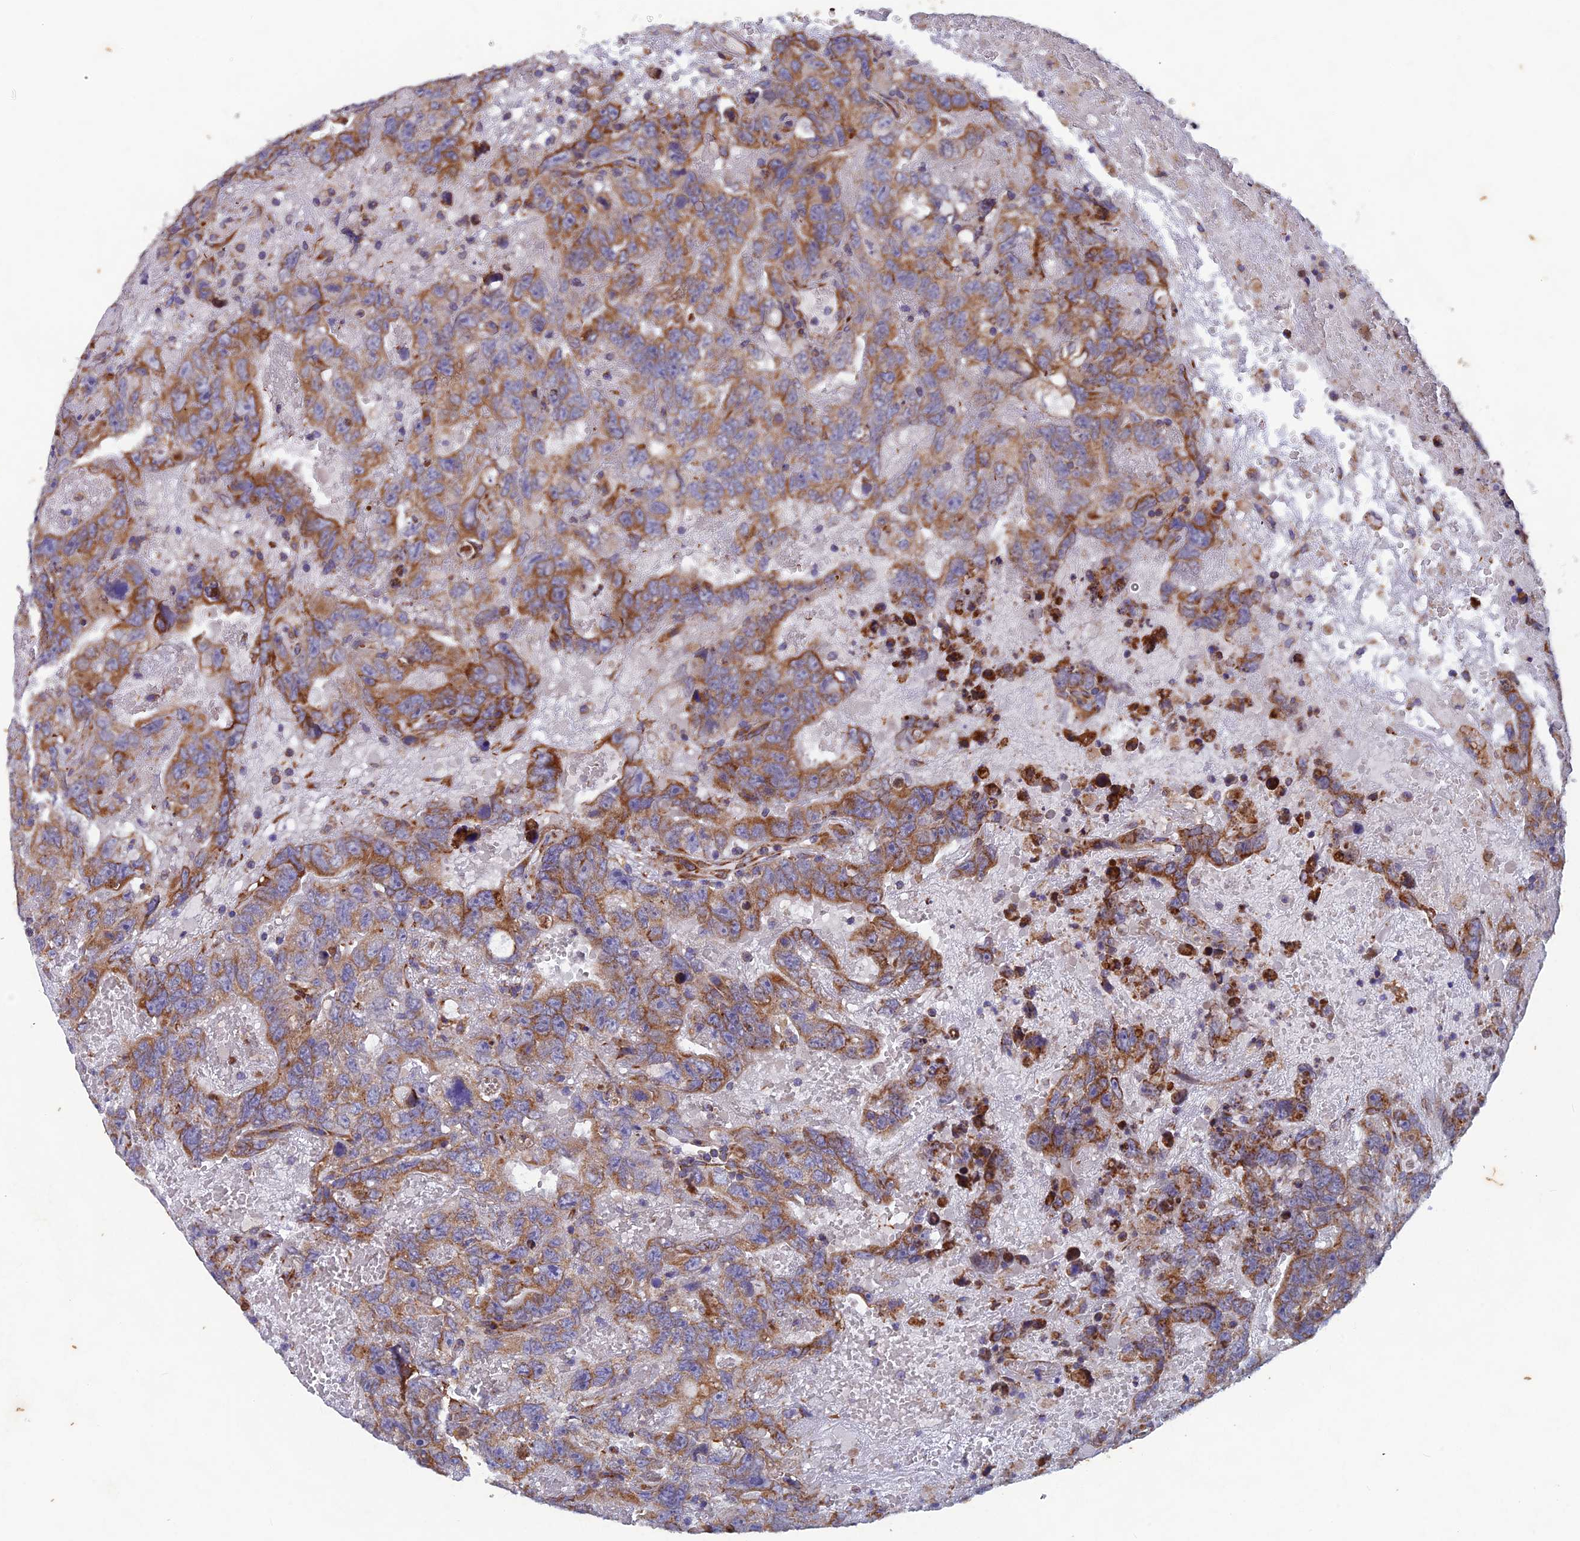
{"staining": {"intensity": "moderate", "quantity": ">75%", "location": "cytoplasmic/membranous"}, "tissue": "testis cancer", "cell_type": "Tumor cells", "image_type": "cancer", "snomed": [{"axis": "morphology", "description": "Carcinoma, Embryonal, NOS"}, {"axis": "topography", "description": "Testis"}], "caption": "Moderate cytoplasmic/membranous expression is appreciated in approximately >75% of tumor cells in testis cancer.", "gene": "AP4S1", "patient": {"sex": "male", "age": 45}}